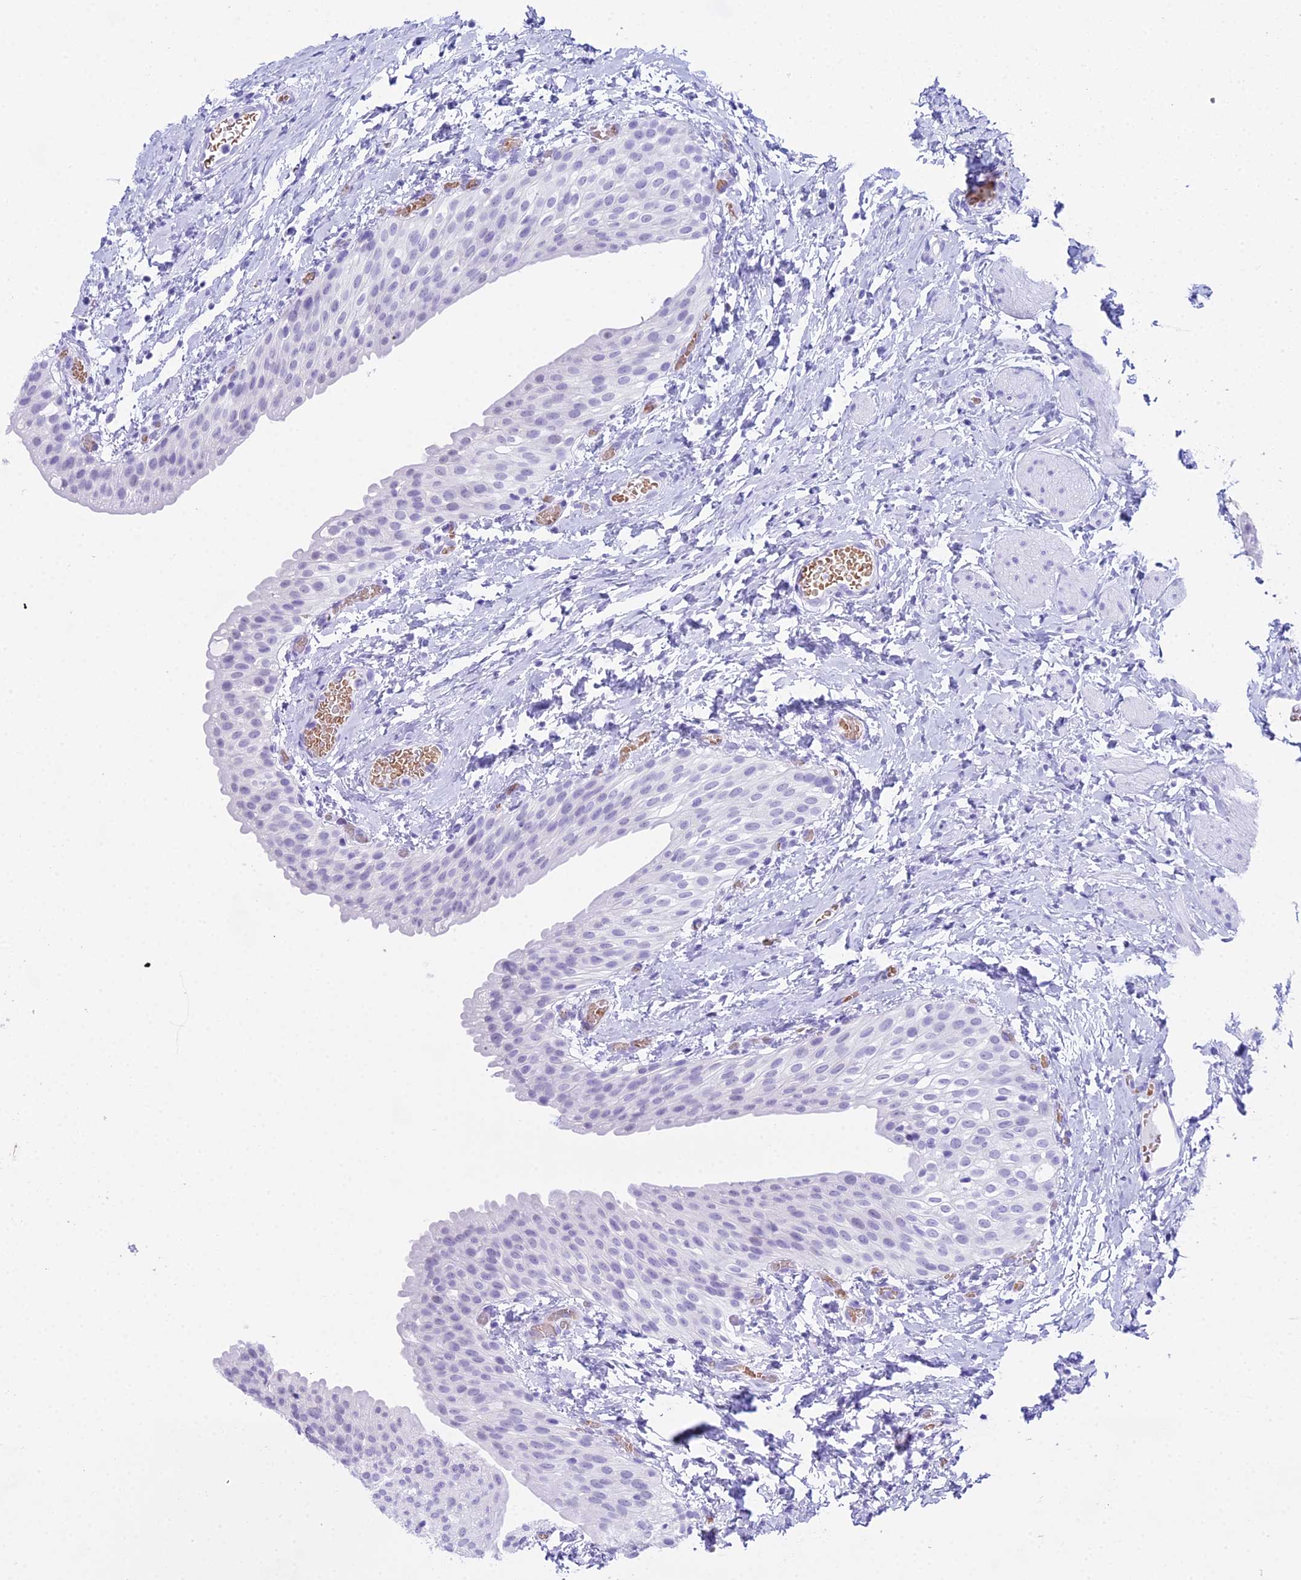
{"staining": {"intensity": "negative", "quantity": "none", "location": "none"}, "tissue": "urinary bladder", "cell_type": "Urothelial cells", "image_type": "normal", "snomed": [{"axis": "morphology", "description": "Normal tissue, NOS"}, {"axis": "topography", "description": "Urinary bladder"}], "caption": "DAB (3,3'-diaminobenzidine) immunohistochemical staining of unremarkable urinary bladder displays no significant expression in urothelial cells.", "gene": "RNPS1", "patient": {"sex": "male", "age": 1}}